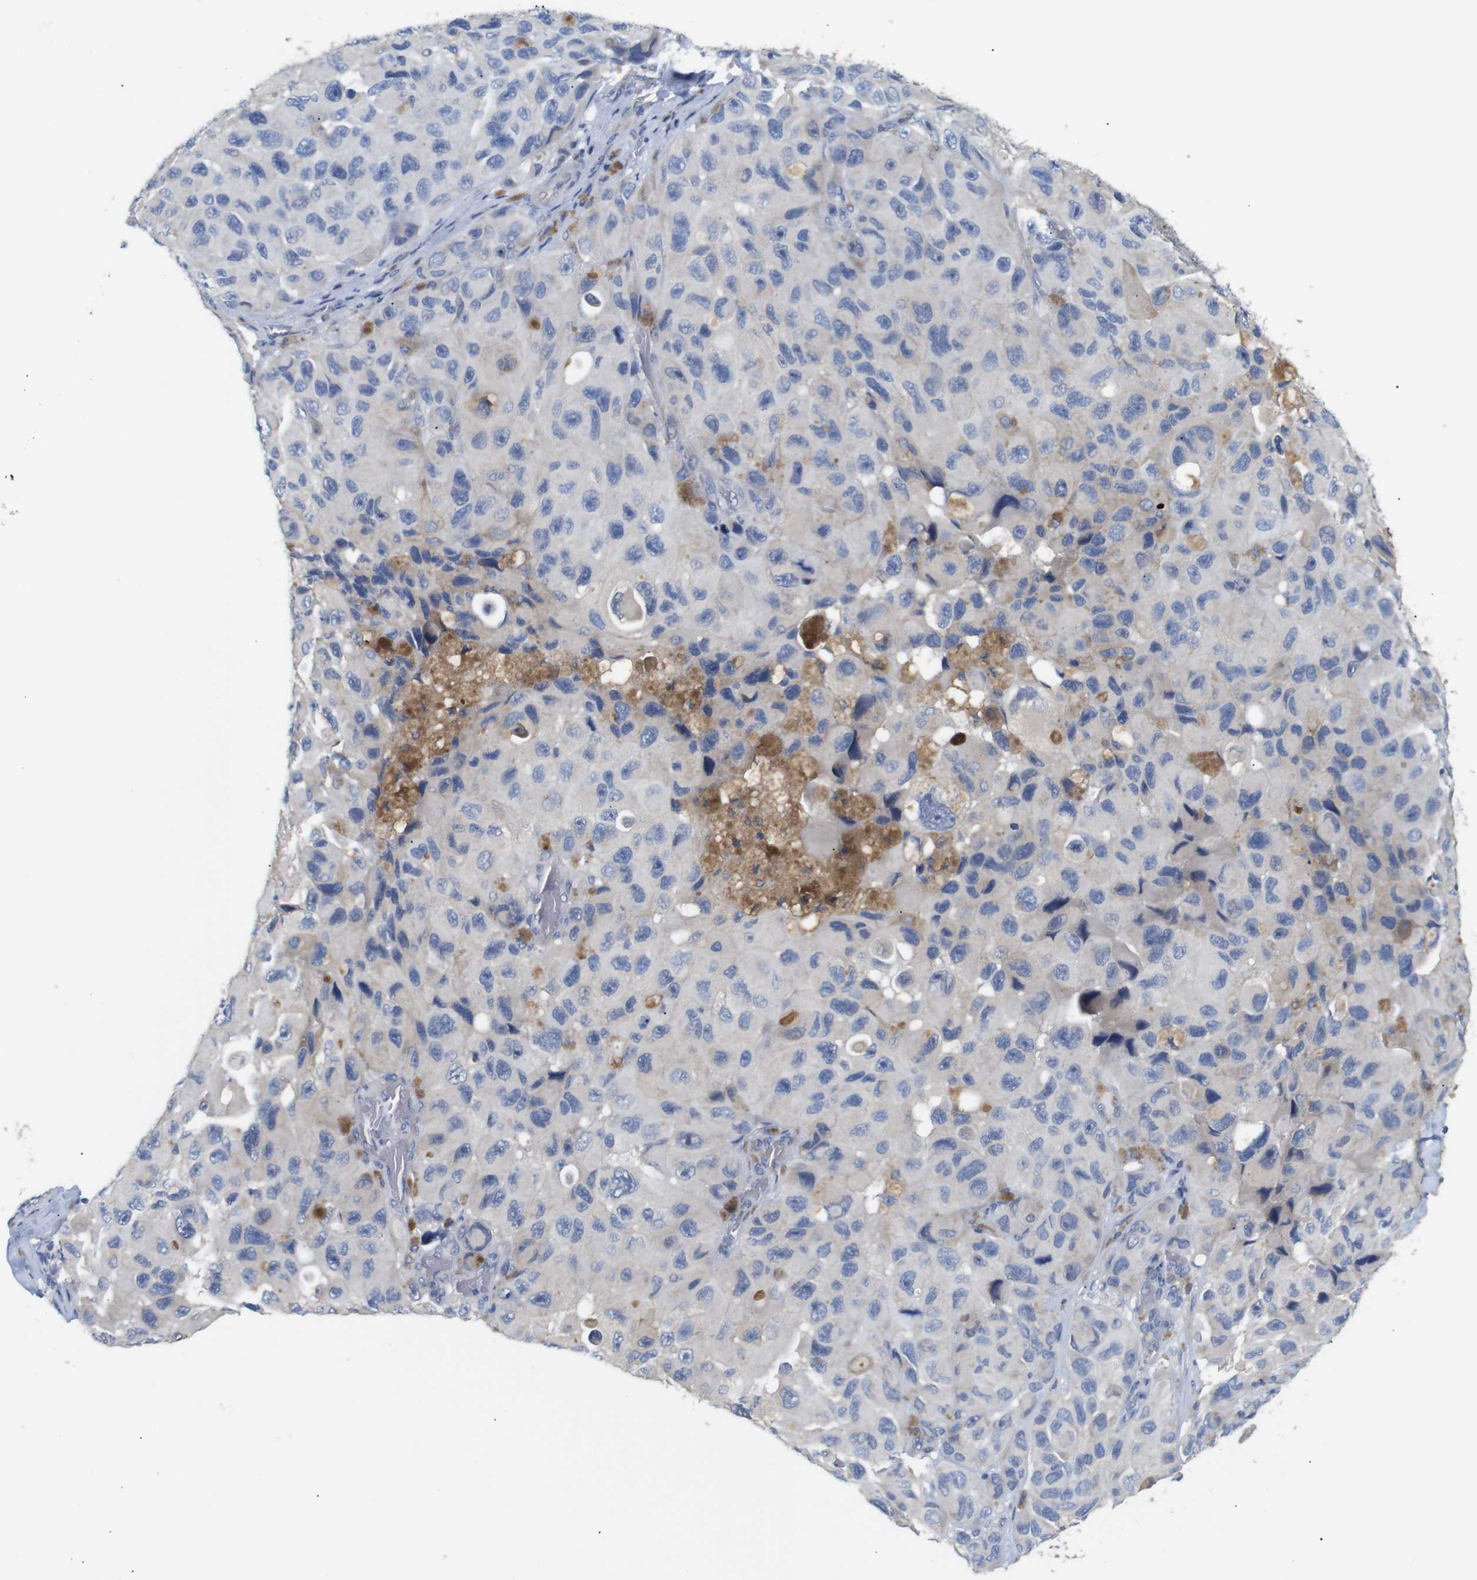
{"staining": {"intensity": "weak", "quantity": "<25%", "location": "cytoplasmic/membranous"}, "tissue": "melanoma", "cell_type": "Tumor cells", "image_type": "cancer", "snomed": [{"axis": "morphology", "description": "Malignant melanoma, NOS"}, {"axis": "topography", "description": "Skin"}], "caption": "High power microscopy photomicrograph of an immunohistochemistry (IHC) photomicrograph of malignant melanoma, revealing no significant expression in tumor cells.", "gene": "ALOX15", "patient": {"sex": "female", "age": 73}}